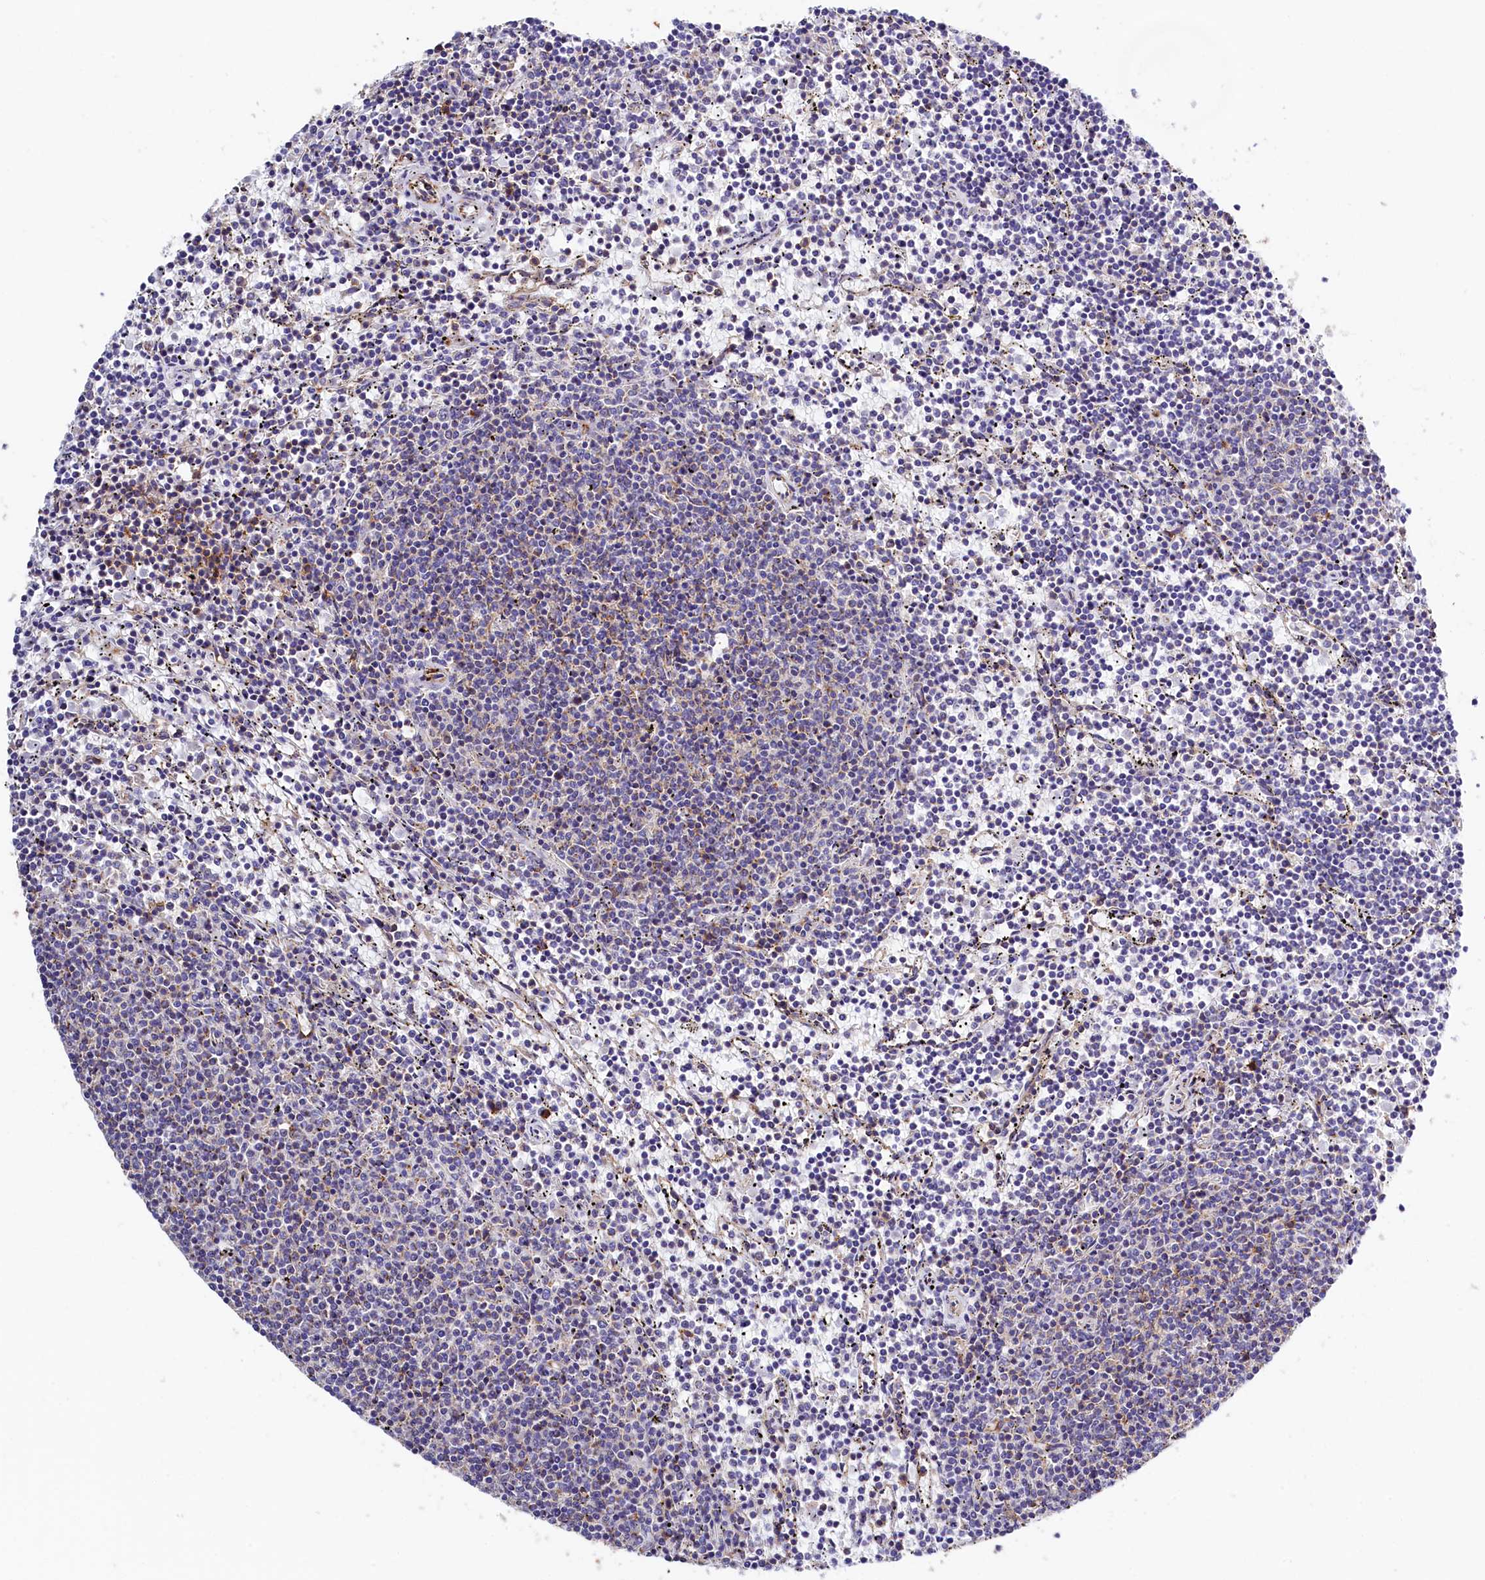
{"staining": {"intensity": "negative", "quantity": "none", "location": "none"}, "tissue": "lymphoma", "cell_type": "Tumor cells", "image_type": "cancer", "snomed": [{"axis": "morphology", "description": "Malignant lymphoma, non-Hodgkin's type, Low grade"}, {"axis": "topography", "description": "Spleen"}], "caption": "Immunohistochemistry of malignant lymphoma, non-Hodgkin's type (low-grade) exhibits no staining in tumor cells. The staining was performed using DAB to visualize the protein expression in brown, while the nuclei were stained in blue with hematoxylin (Magnification: 20x).", "gene": "ATP2B4", "patient": {"sex": "female", "age": 50}}